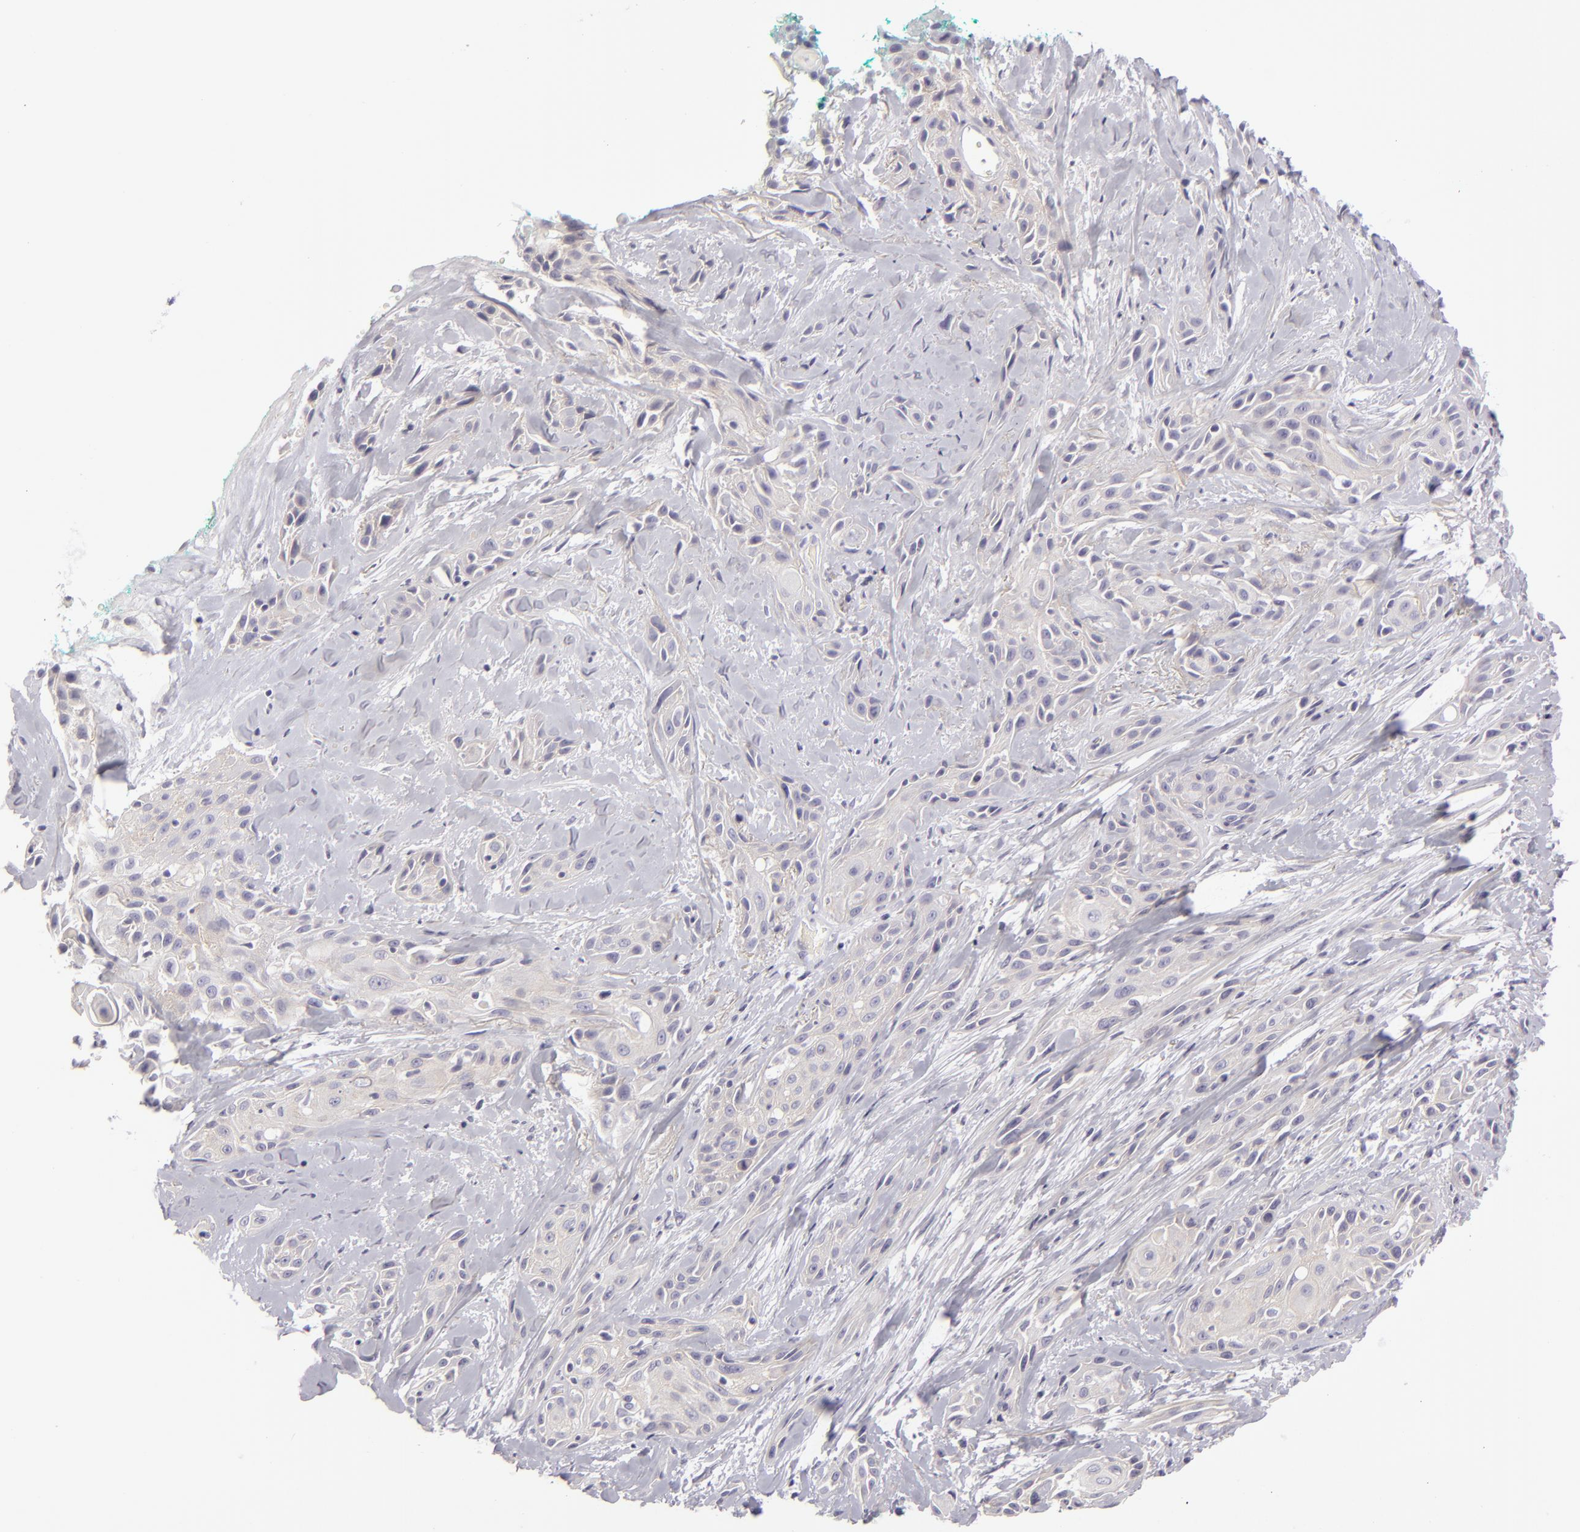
{"staining": {"intensity": "weak", "quantity": "25%-75%", "location": "cytoplasmic/membranous"}, "tissue": "skin cancer", "cell_type": "Tumor cells", "image_type": "cancer", "snomed": [{"axis": "morphology", "description": "Squamous cell carcinoma, NOS"}, {"axis": "topography", "description": "Skin"}, {"axis": "topography", "description": "Anal"}], "caption": "Immunohistochemical staining of skin cancer (squamous cell carcinoma) demonstrates low levels of weak cytoplasmic/membranous positivity in about 25%-75% of tumor cells.", "gene": "DLG4", "patient": {"sex": "male", "age": 64}}